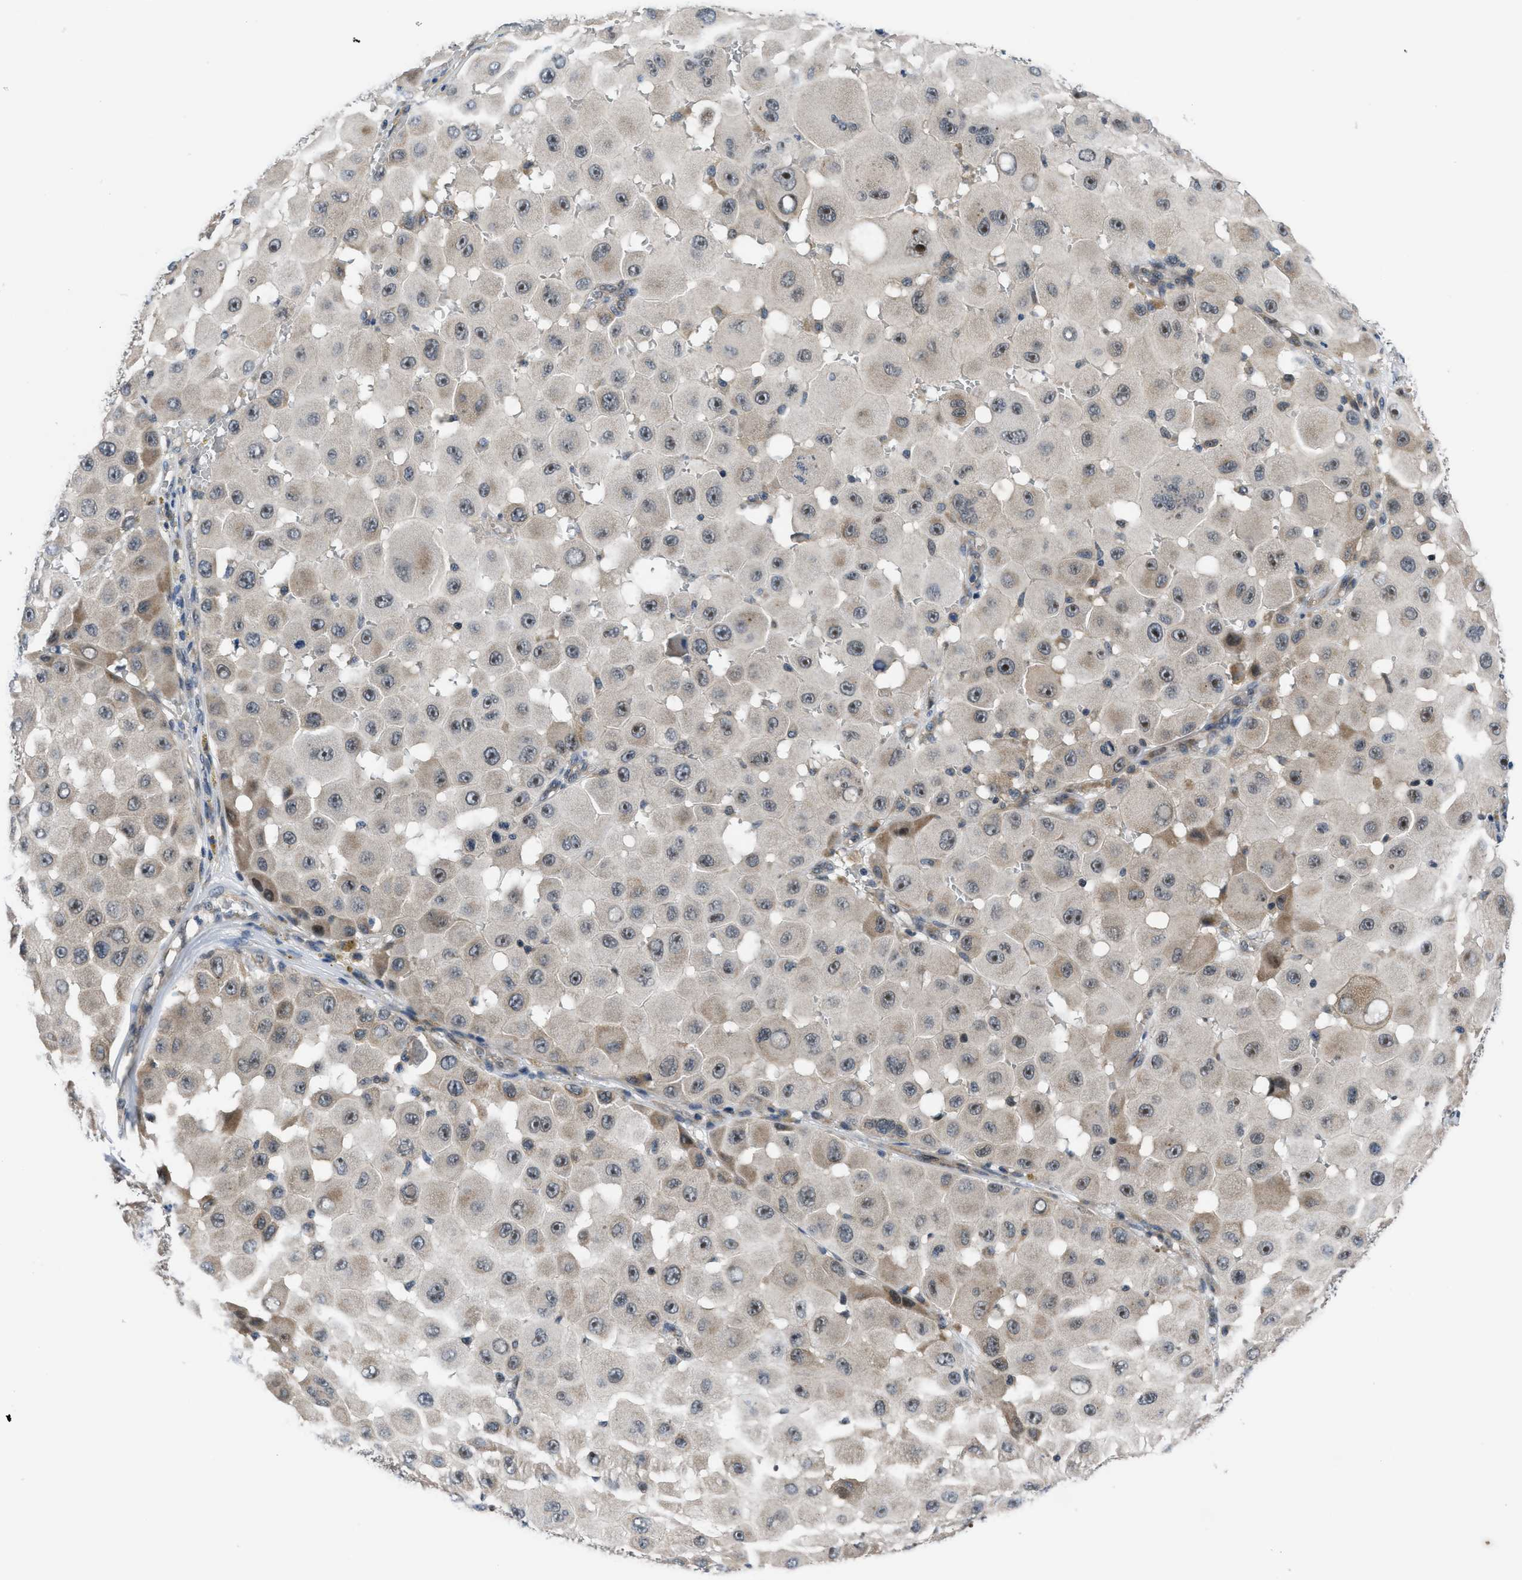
{"staining": {"intensity": "moderate", "quantity": ">75%", "location": "cytoplasmic/membranous,nuclear"}, "tissue": "melanoma", "cell_type": "Tumor cells", "image_type": "cancer", "snomed": [{"axis": "morphology", "description": "Malignant melanoma, NOS"}, {"axis": "topography", "description": "Skin"}], "caption": "Immunohistochemistry (IHC) photomicrograph of human melanoma stained for a protein (brown), which displays medium levels of moderate cytoplasmic/membranous and nuclear positivity in approximately >75% of tumor cells.", "gene": "SETD5", "patient": {"sex": "female", "age": 81}}